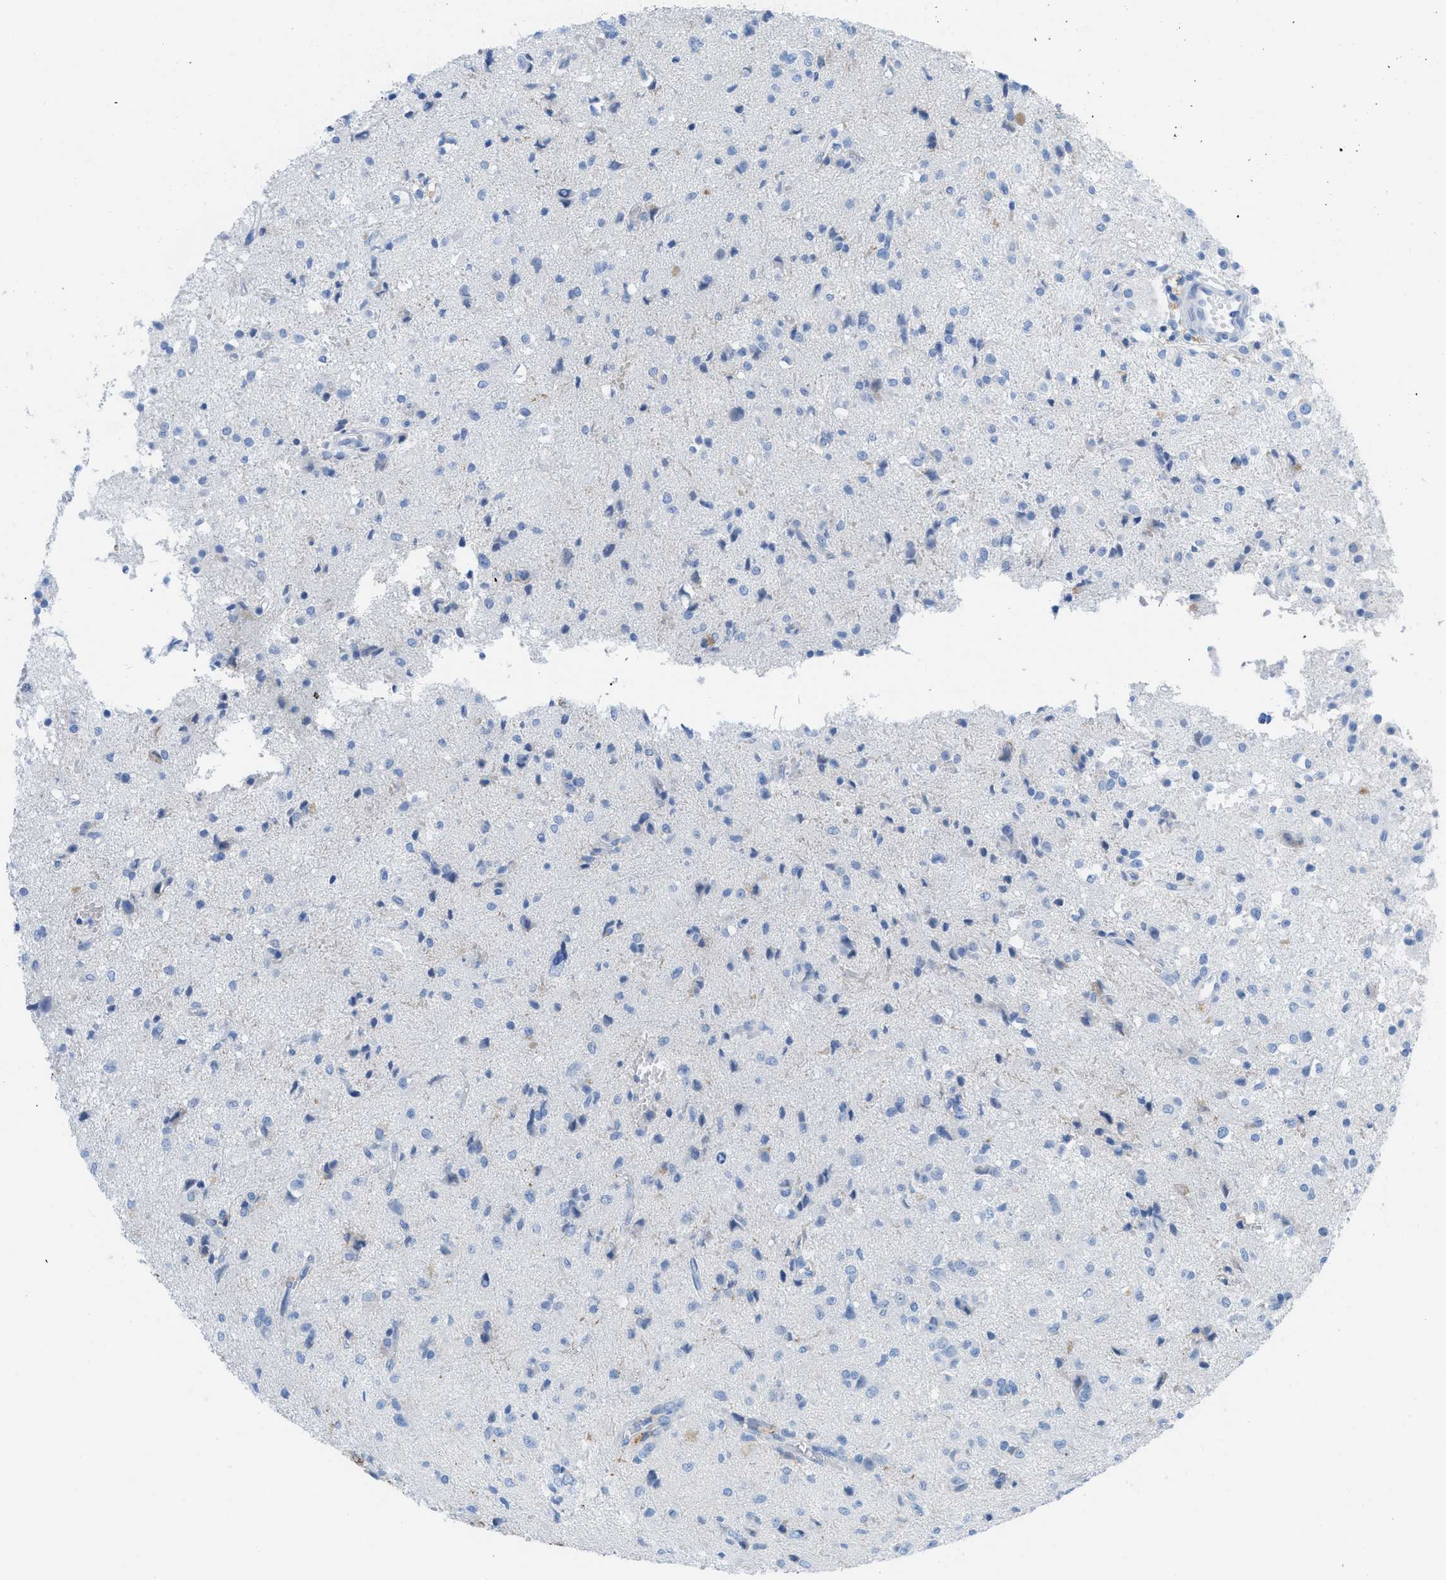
{"staining": {"intensity": "negative", "quantity": "none", "location": "none"}, "tissue": "glioma", "cell_type": "Tumor cells", "image_type": "cancer", "snomed": [{"axis": "morphology", "description": "Glioma, malignant, High grade"}, {"axis": "topography", "description": "Brain"}], "caption": "Glioma was stained to show a protein in brown. There is no significant expression in tumor cells.", "gene": "TCL1A", "patient": {"sex": "female", "age": 59}}